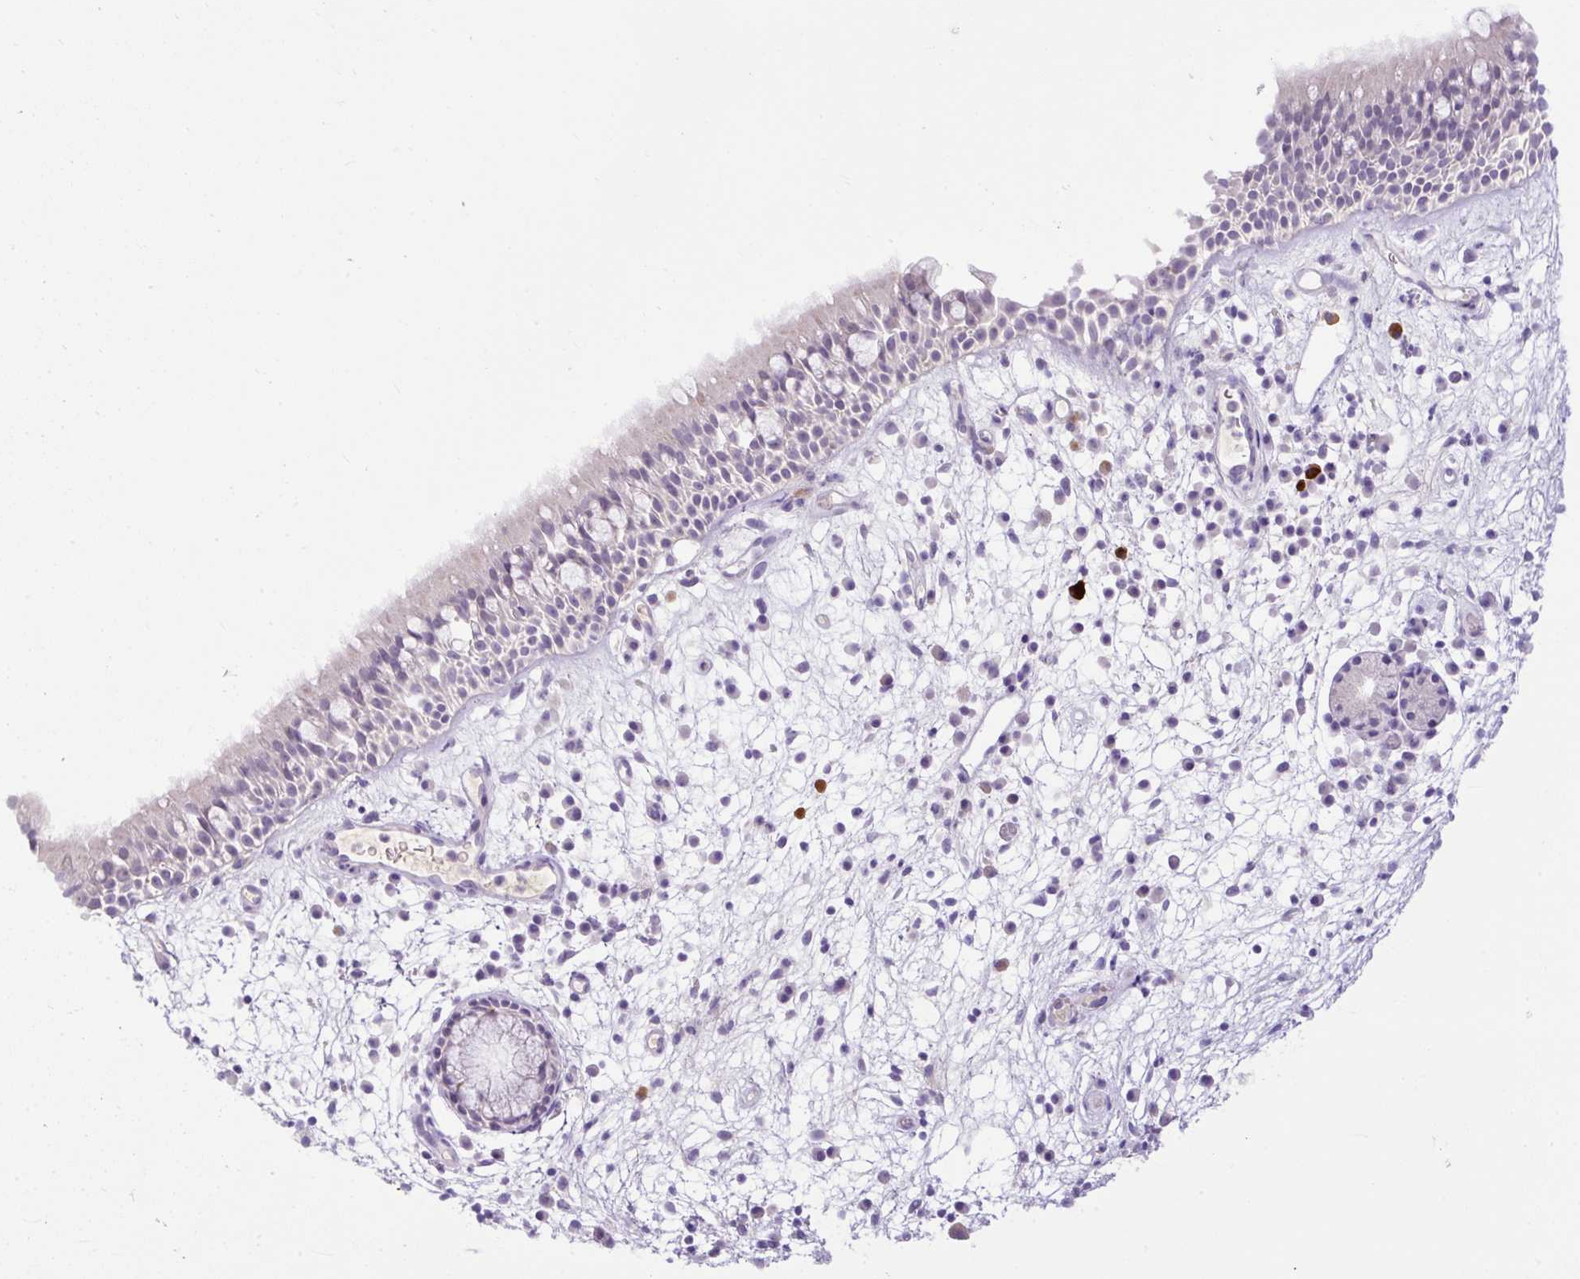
{"staining": {"intensity": "negative", "quantity": "none", "location": "none"}, "tissue": "nasopharynx", "cell_type": "Respiratory epithelial cells", "image_type": "normal", "snomed": [{"axis": "morphology", "description": "Normal tissue, NOS"}, {"axis": "morphology", "description": "Inflammation, NOS"}, {"axis": "topography", "description": "Nasopharynx"}], "caption": "An image of nasopharynx stained for a protein reveals no brown staining in respiratory epithelial cells. The staining was performed using DAB (3,3'-diaminobenzidine) to visualize the protein expression in brown, while the nuclei were stained in blue with hematoxylin (Magnification: 20x).", "gene": "SPTBN5", "patient": {"sex": "male", "age": 54}}